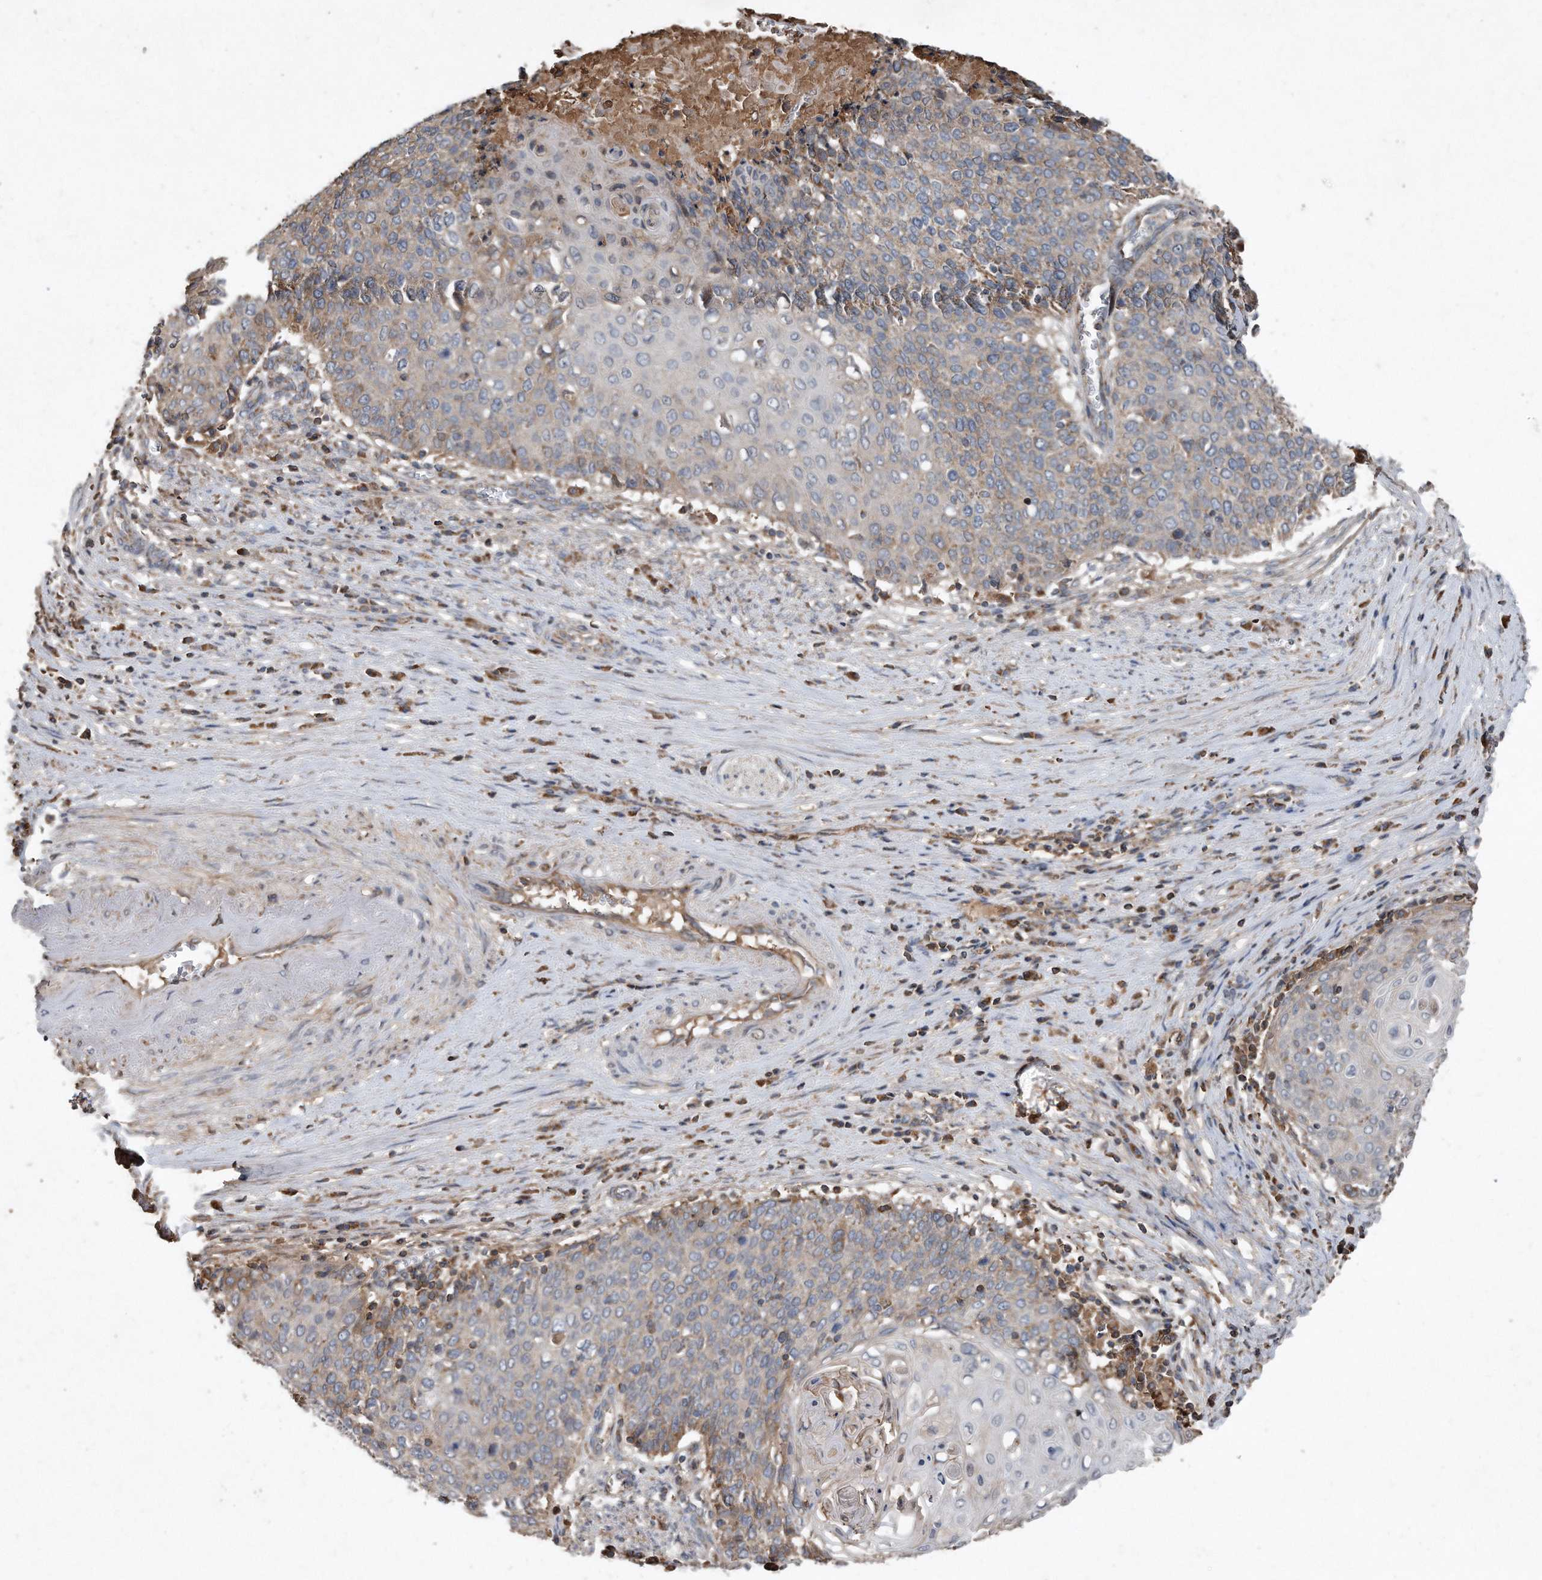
{"staining": {"intensity": "negative", "quantity": "none", "location": "none"}, "tissue": "cervical cancer", "cell_type": "Tumor cells", "image_type": "cancer", "snomed": [{"axis": "morphology", "description": "Squamous cell carcinoma, NOS"}, {"axis": "topography", "description": "Cervix"}], "caption": "Immunohistochemistry (IHC) of cervical cancer (squamous cell carcinoma) exhibits no expression in tumor cells.", "gene": "SDHA", "patient": {"sex": "female", "age": 39}}